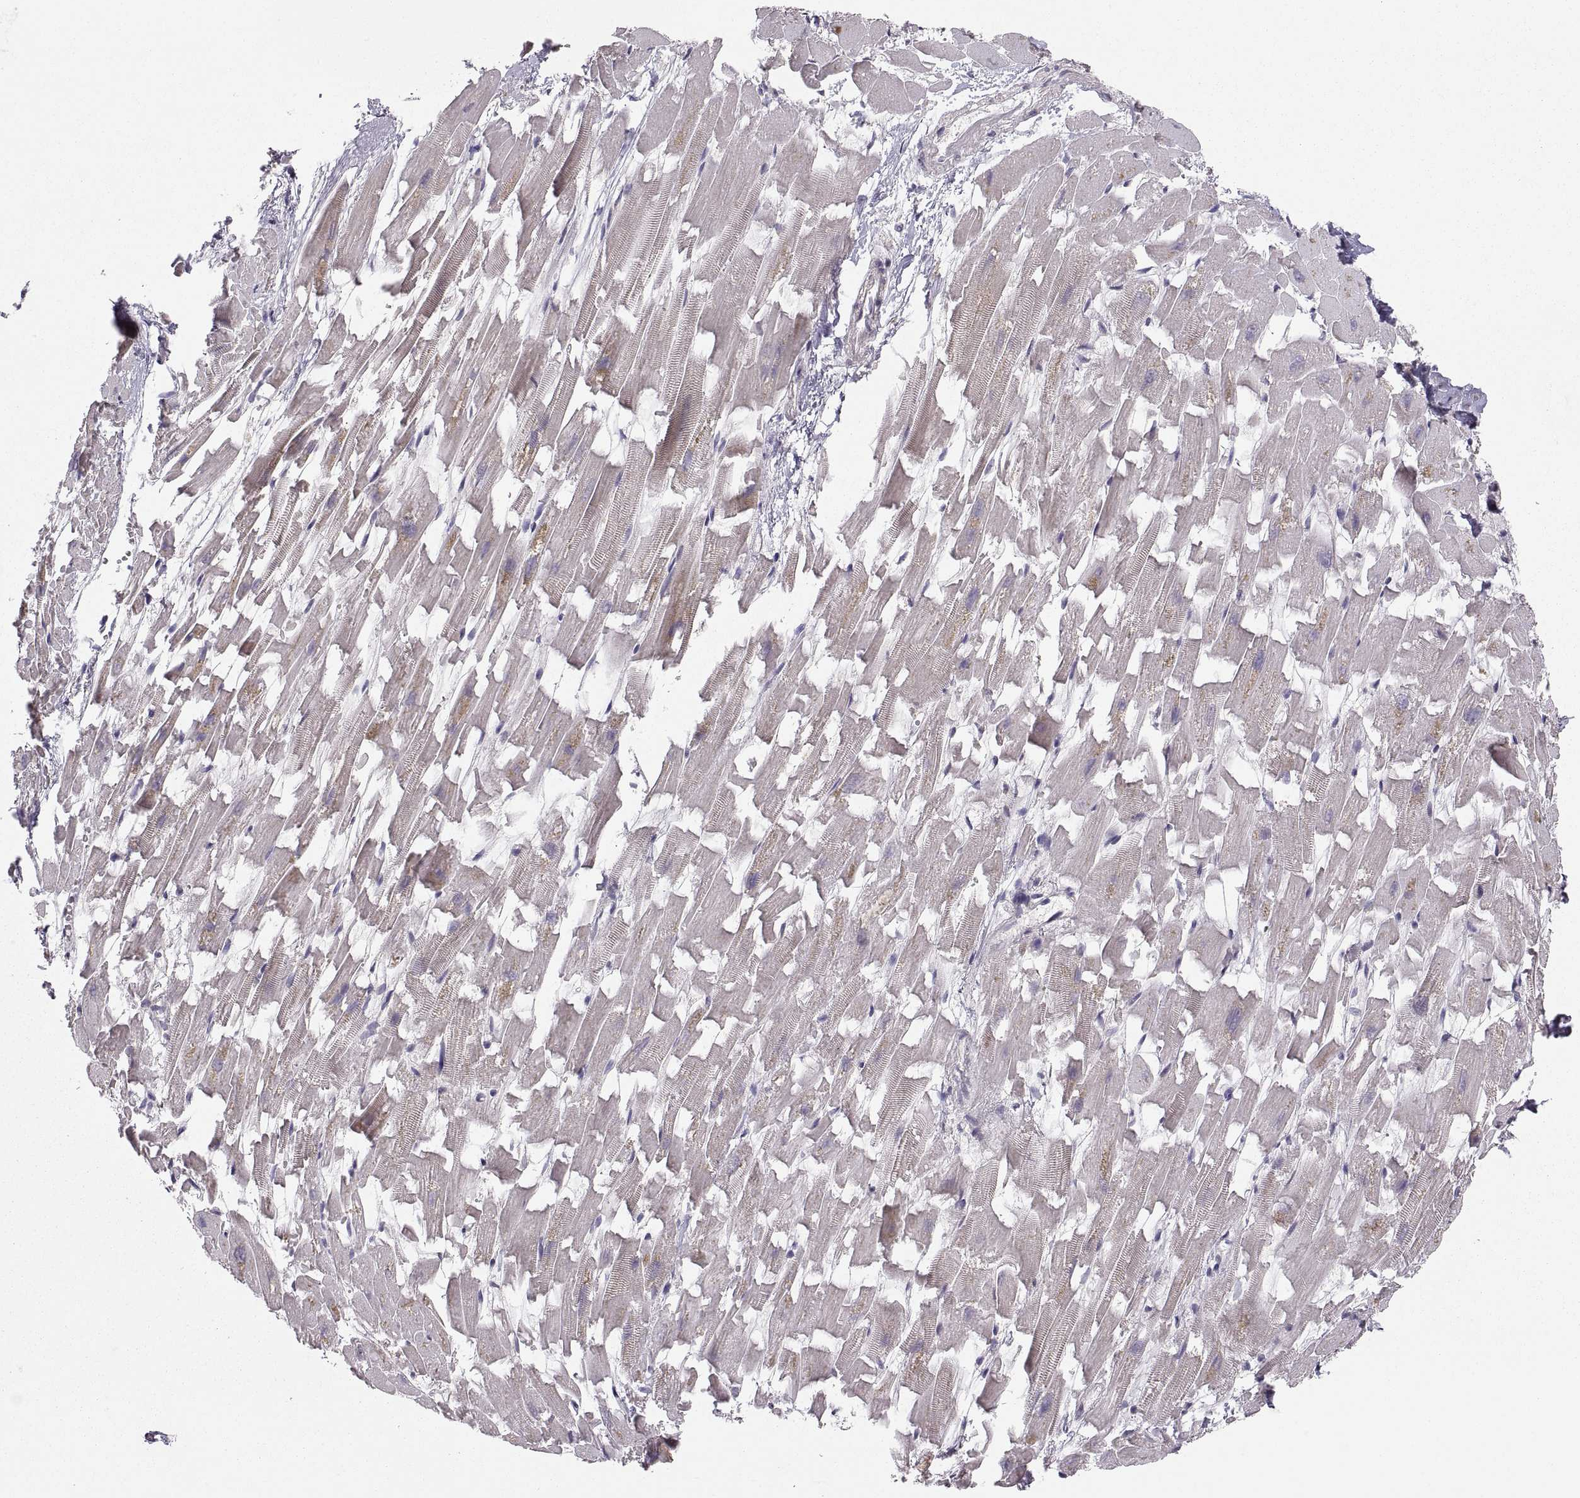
{"staining": {"intensity": "negative", "quantity": "none", "location": "none"}, "tissue": "heart muscle", "cell_type": "Cardiomyocytes", "image_type": "normal", "snomed": [{"axis": "morphology", "description": "Normal tissue, NOS"}, {"axis": "topography", "description": "Heart"}], "caption": "High power microscopy micrograph of an immunohistochemistry (IHC) photomicrograph of unremarkable heart muscle, revealing no significant staining in cardiomyocytes.", "gene": "HMGCR", "patient": {"sex": "female", "age": 64}}